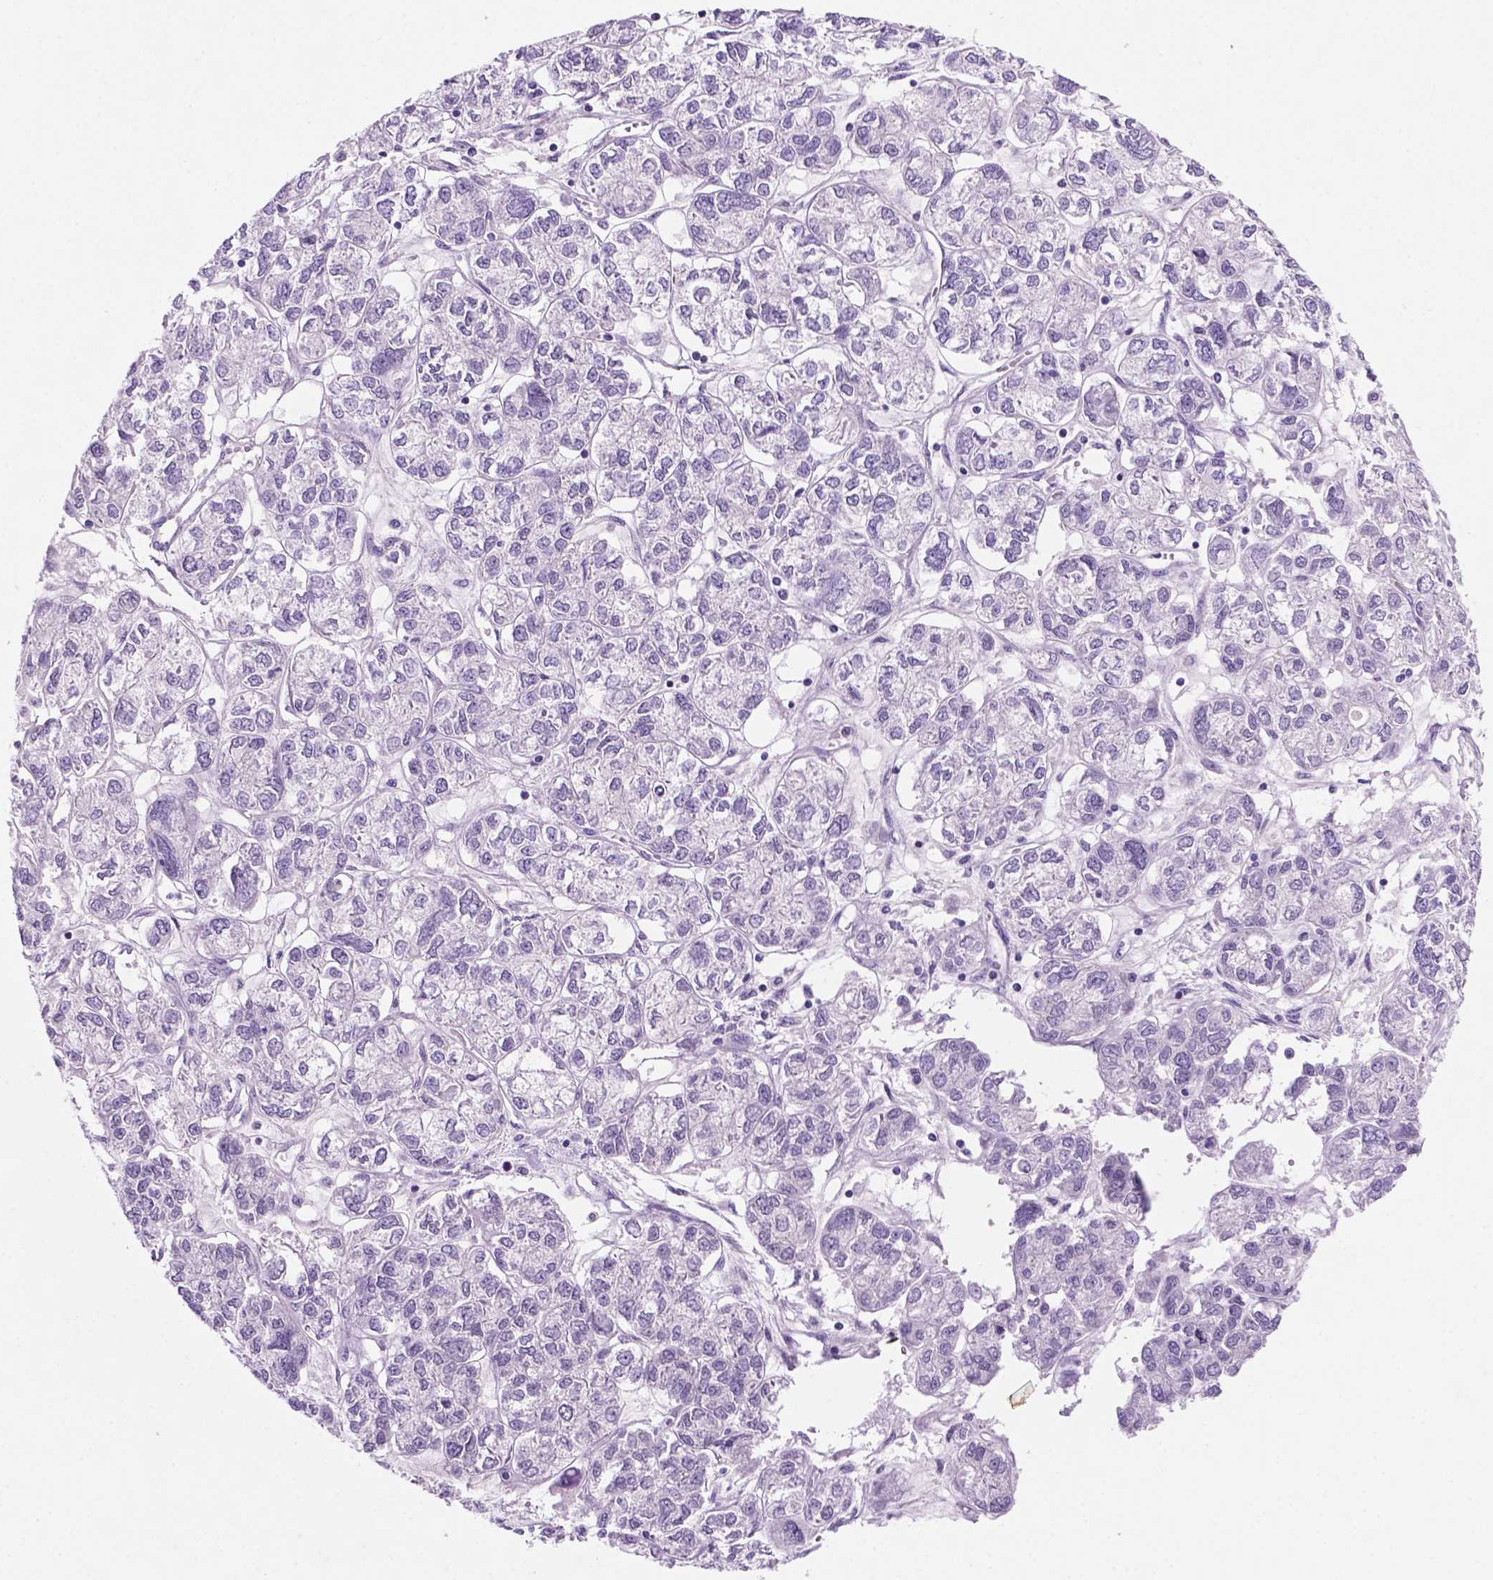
{"staining": {"intensity": "negative", "quantity": "none", "location": "none"}, "tissue": "ovarian cancer", "cell_type": "Tumor cells", "image_type": "cancer", "snomed": [{"axis": "morphology", "description": "Carcinoma, endometroid"}, {"axis": "topography", "description": "Ovary"}], "caption": "This is a photomicrograph of immunohistochemistry (IHC) staining of endometroid carcinoma (ovarian), which shows no positivity in tumor cells.", "gene": "C18orf21", "patient": {"sex": "female", "age": 64}}